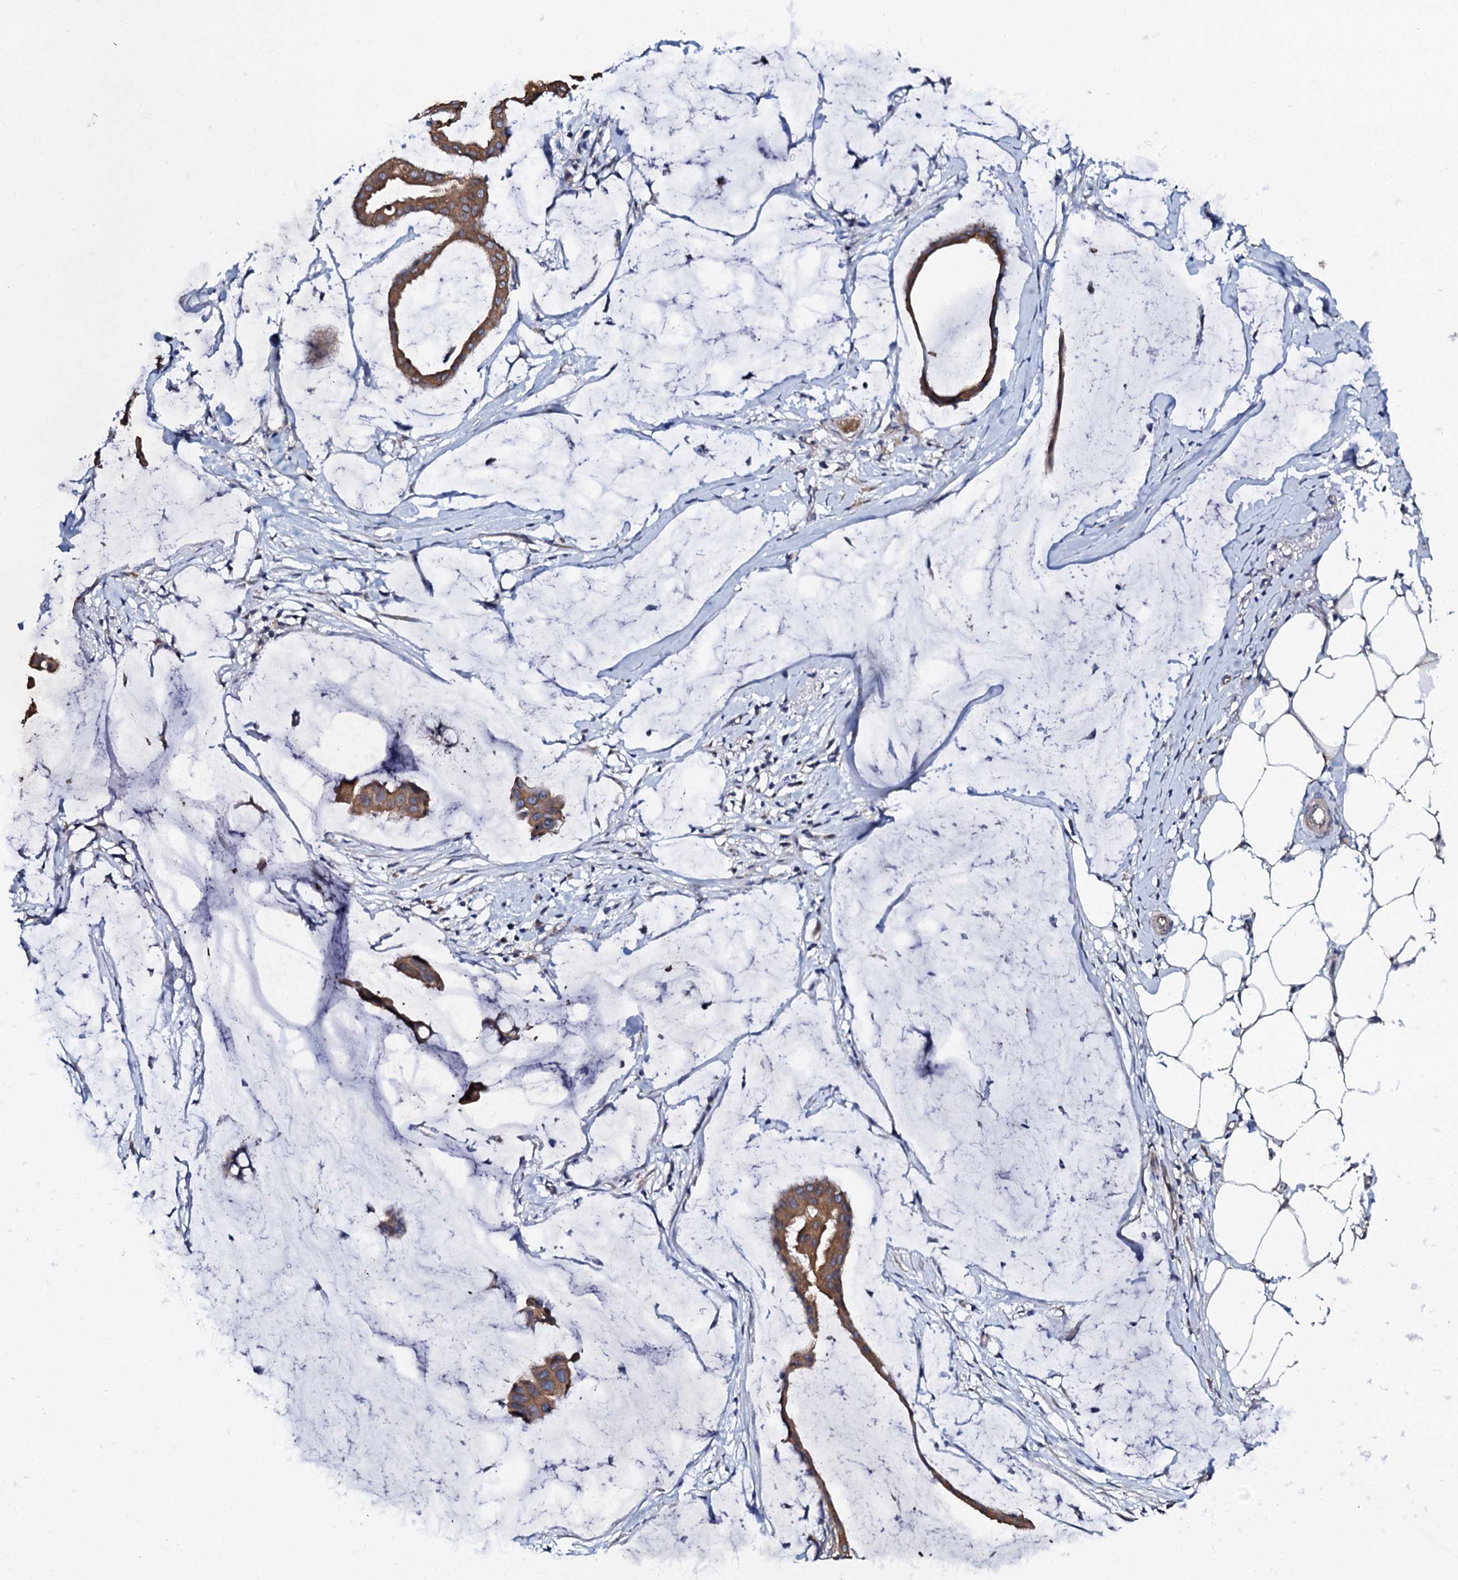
{"staining": {"intensity": "moderate", "quantity": ">75%", "location": "cytoplasmic/membranous"}, "tissue": "ovarian cancer", "cell_type": "Tumor cells", "image_type": "cancer", "snomed": [{"axis": "morphology", "description": "Cystadenocarcinoma, mucinous, NOS"}, {"axis": "topography", "description": "Ovary"}], "caption": "Ovarian cancer stained with a protein marker exhibits moderate staining in tumor cells.", "gene": "GLCE", "patient": {"sex": "female", "age": 73}}